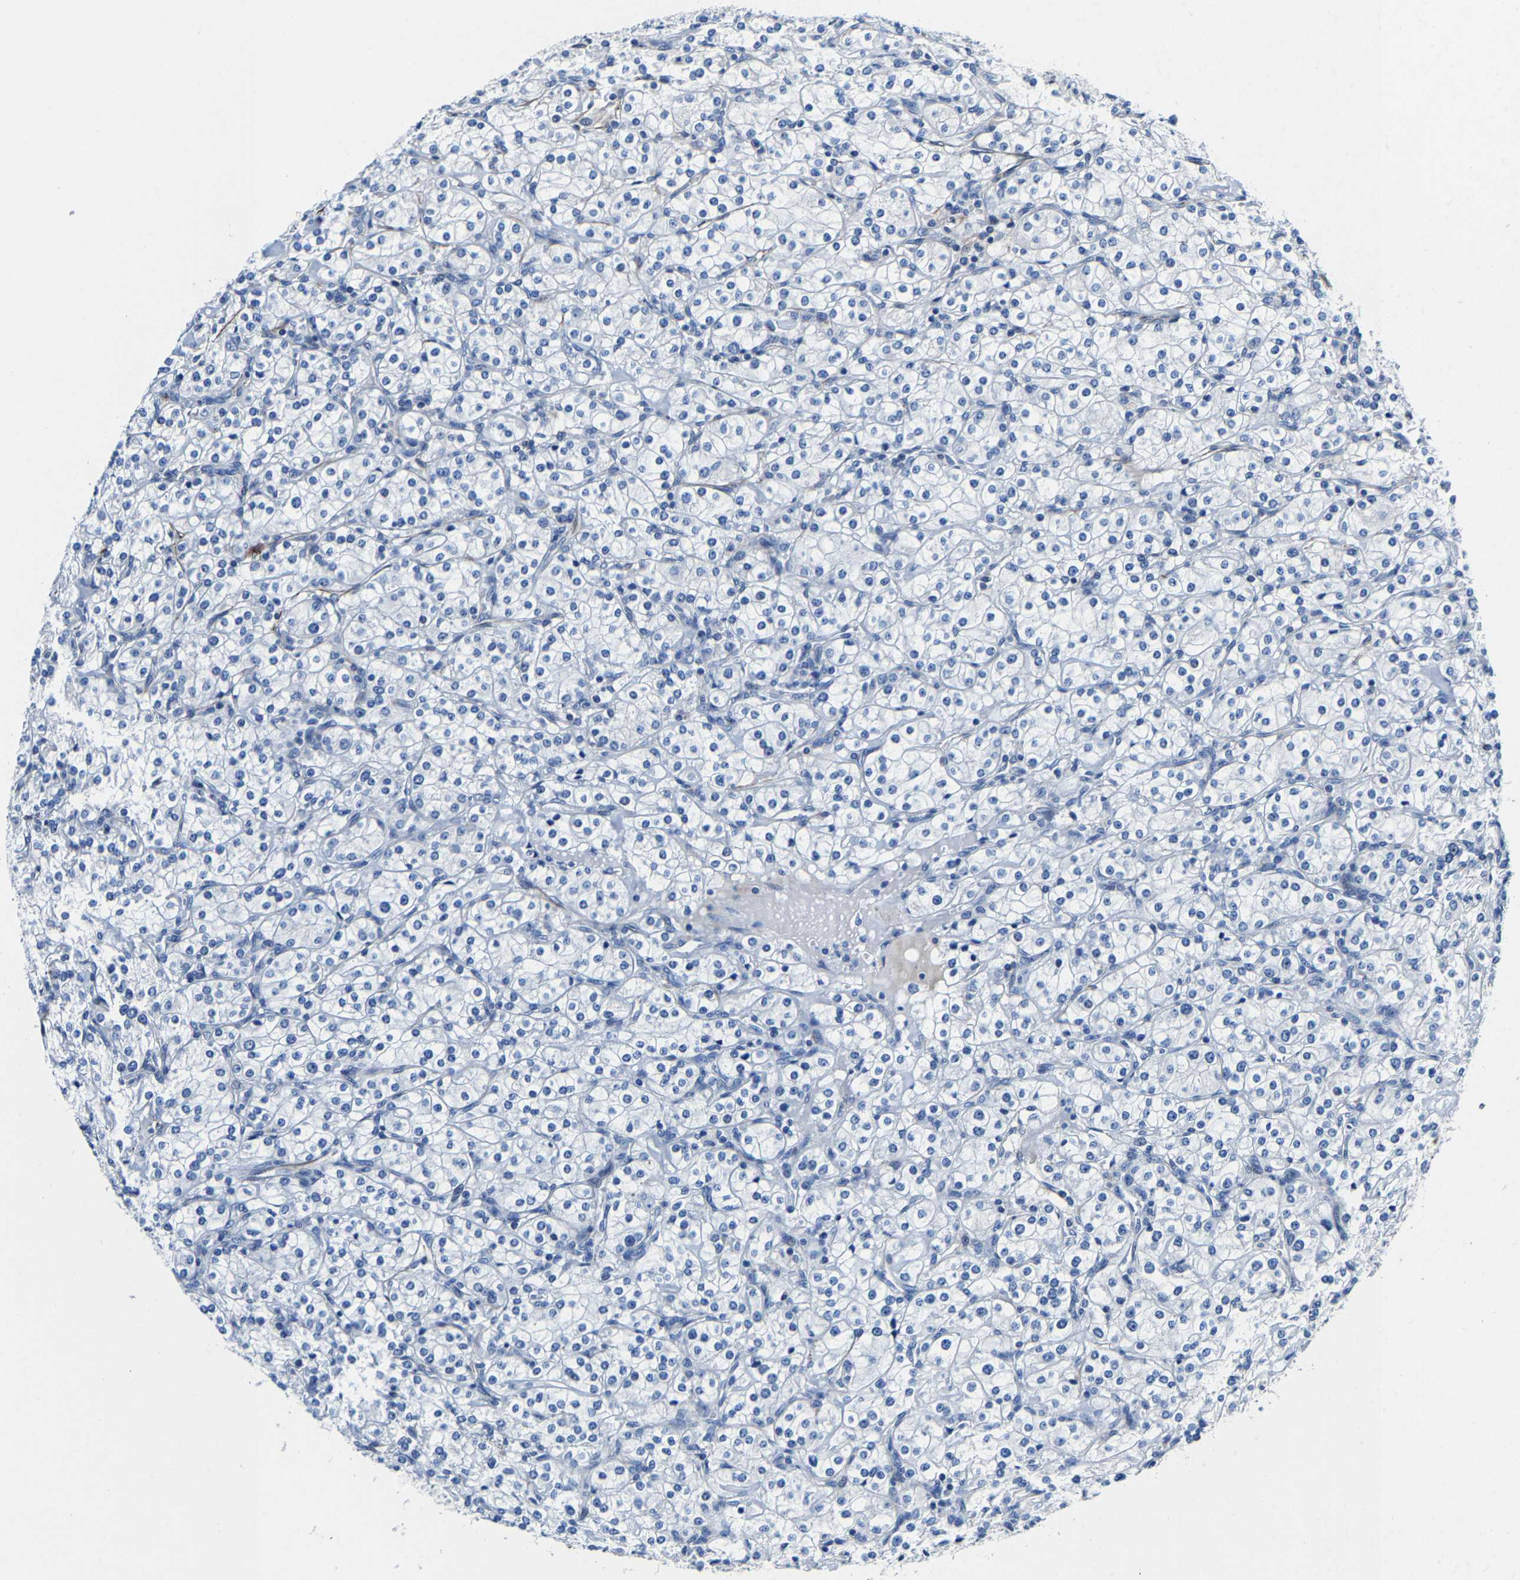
{"staining": {"intensity": "negative", "quantity": "none", "location": "none"}, "tissue": "renal cancer", "cell_type": "Tumor cells", "image_type": "cancer", "snomed": [{"axis": "morphology", "description": "Adenocarcinoma, NOS"}, {"axis": "topography", "description": "Kidney"}], "caption": "Protein analysis of renal adenocarcinoma demonstrates no significant positivity in tumor cells.", "gene": "MMEL1", "patient": {"sex": "male", "age": 77}}